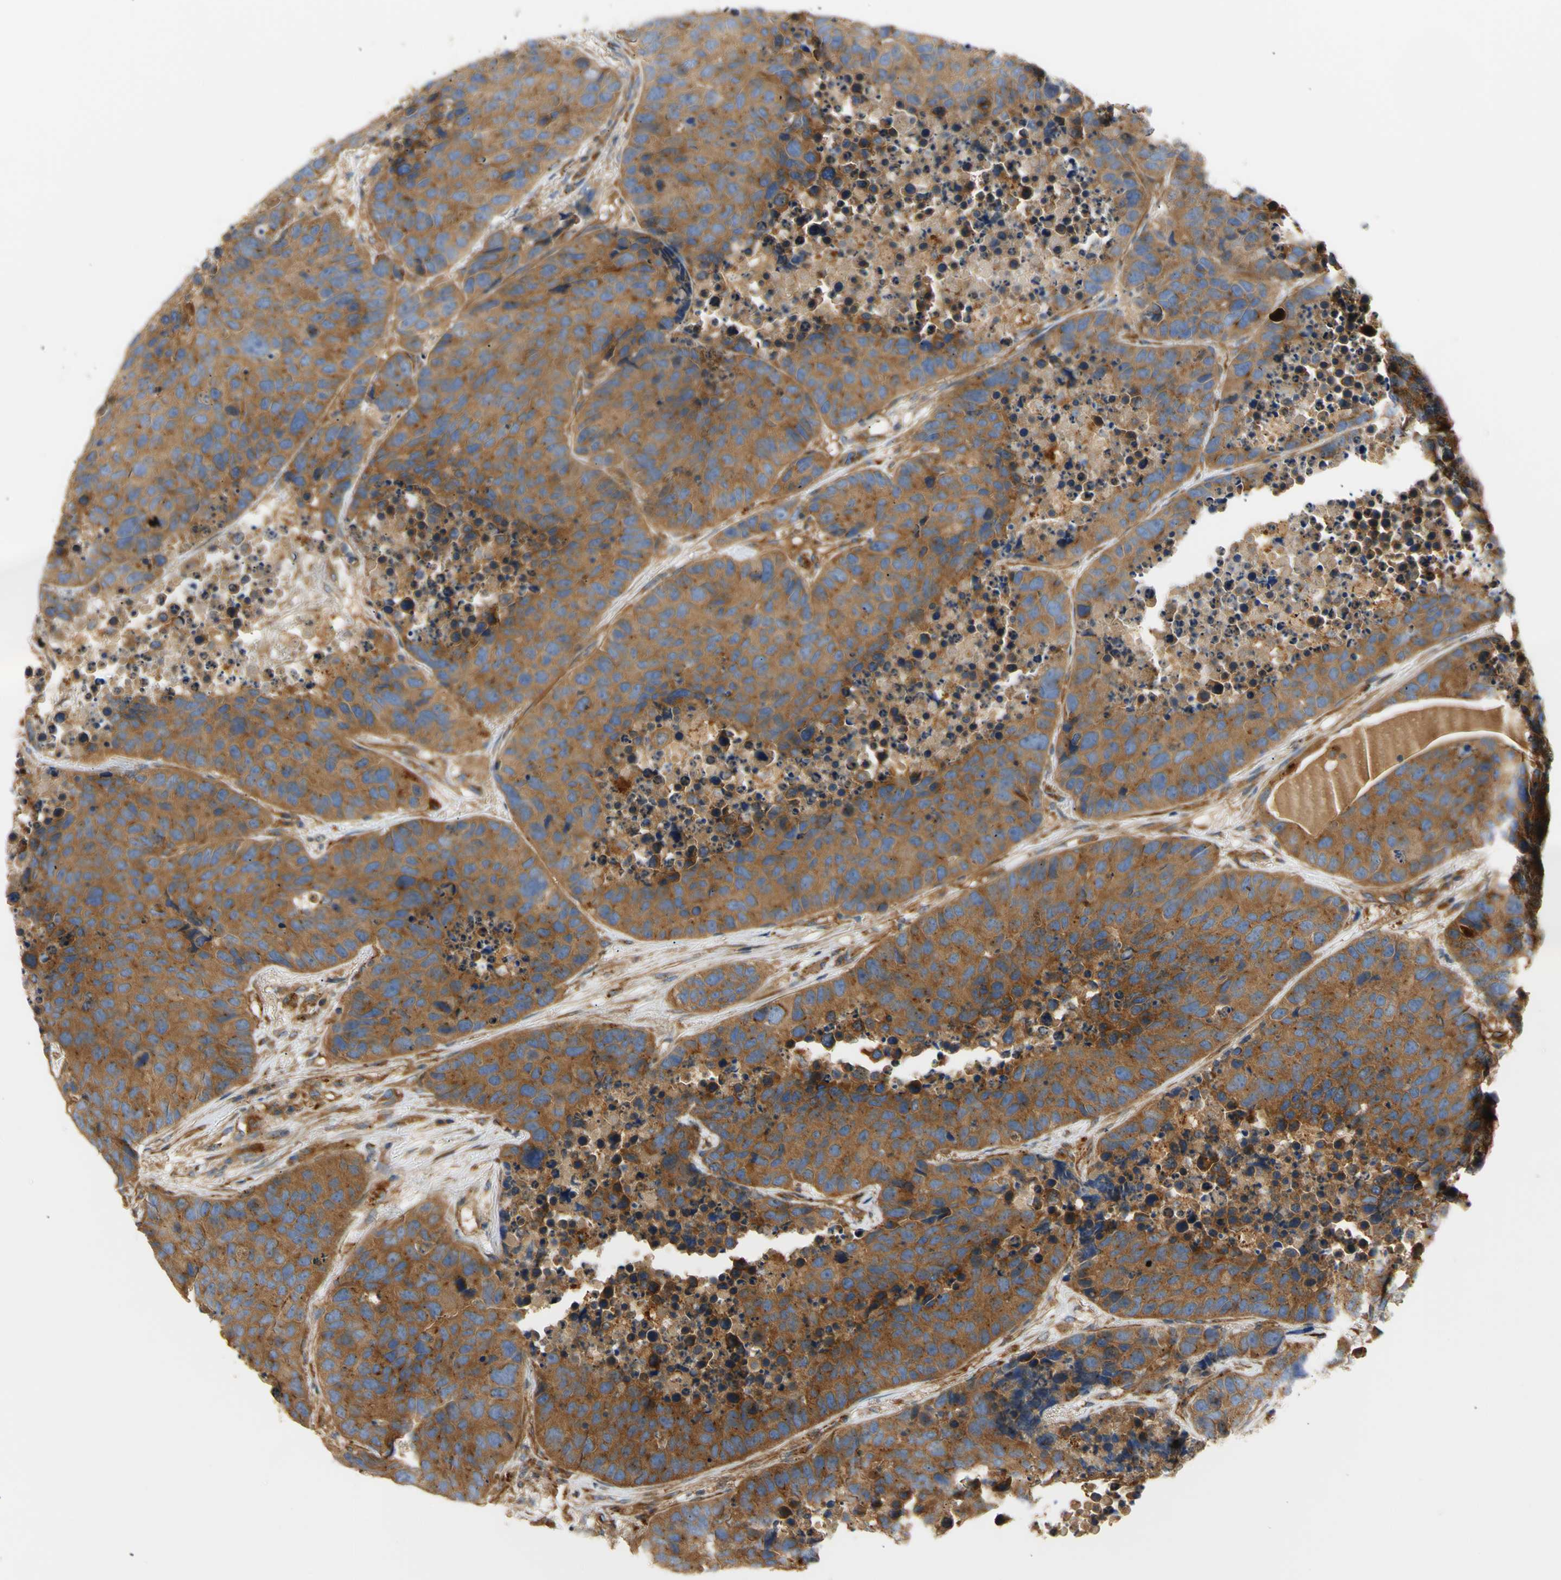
{"staining": {"intensity": "moderate", "quantity": ">75%", "location": "cytoplasmic/membranous"}, "tissue": "carcinoid", "cell_type": "Tumor cells", "image_type": "cancer", "snomed": [{"axis": "morphology", "description": "Carcinoid, malignant, NOS"}, {"axis": "topography", "description": "Lung"}], "caption": "Protein staining of malignant carcinoid tissue exhibits moderate cytoplasmic/membranous staining in approximately >75% of tumor cells.", "gene": "TUBG2", "patient": {"sex": "male", "age": 60}}